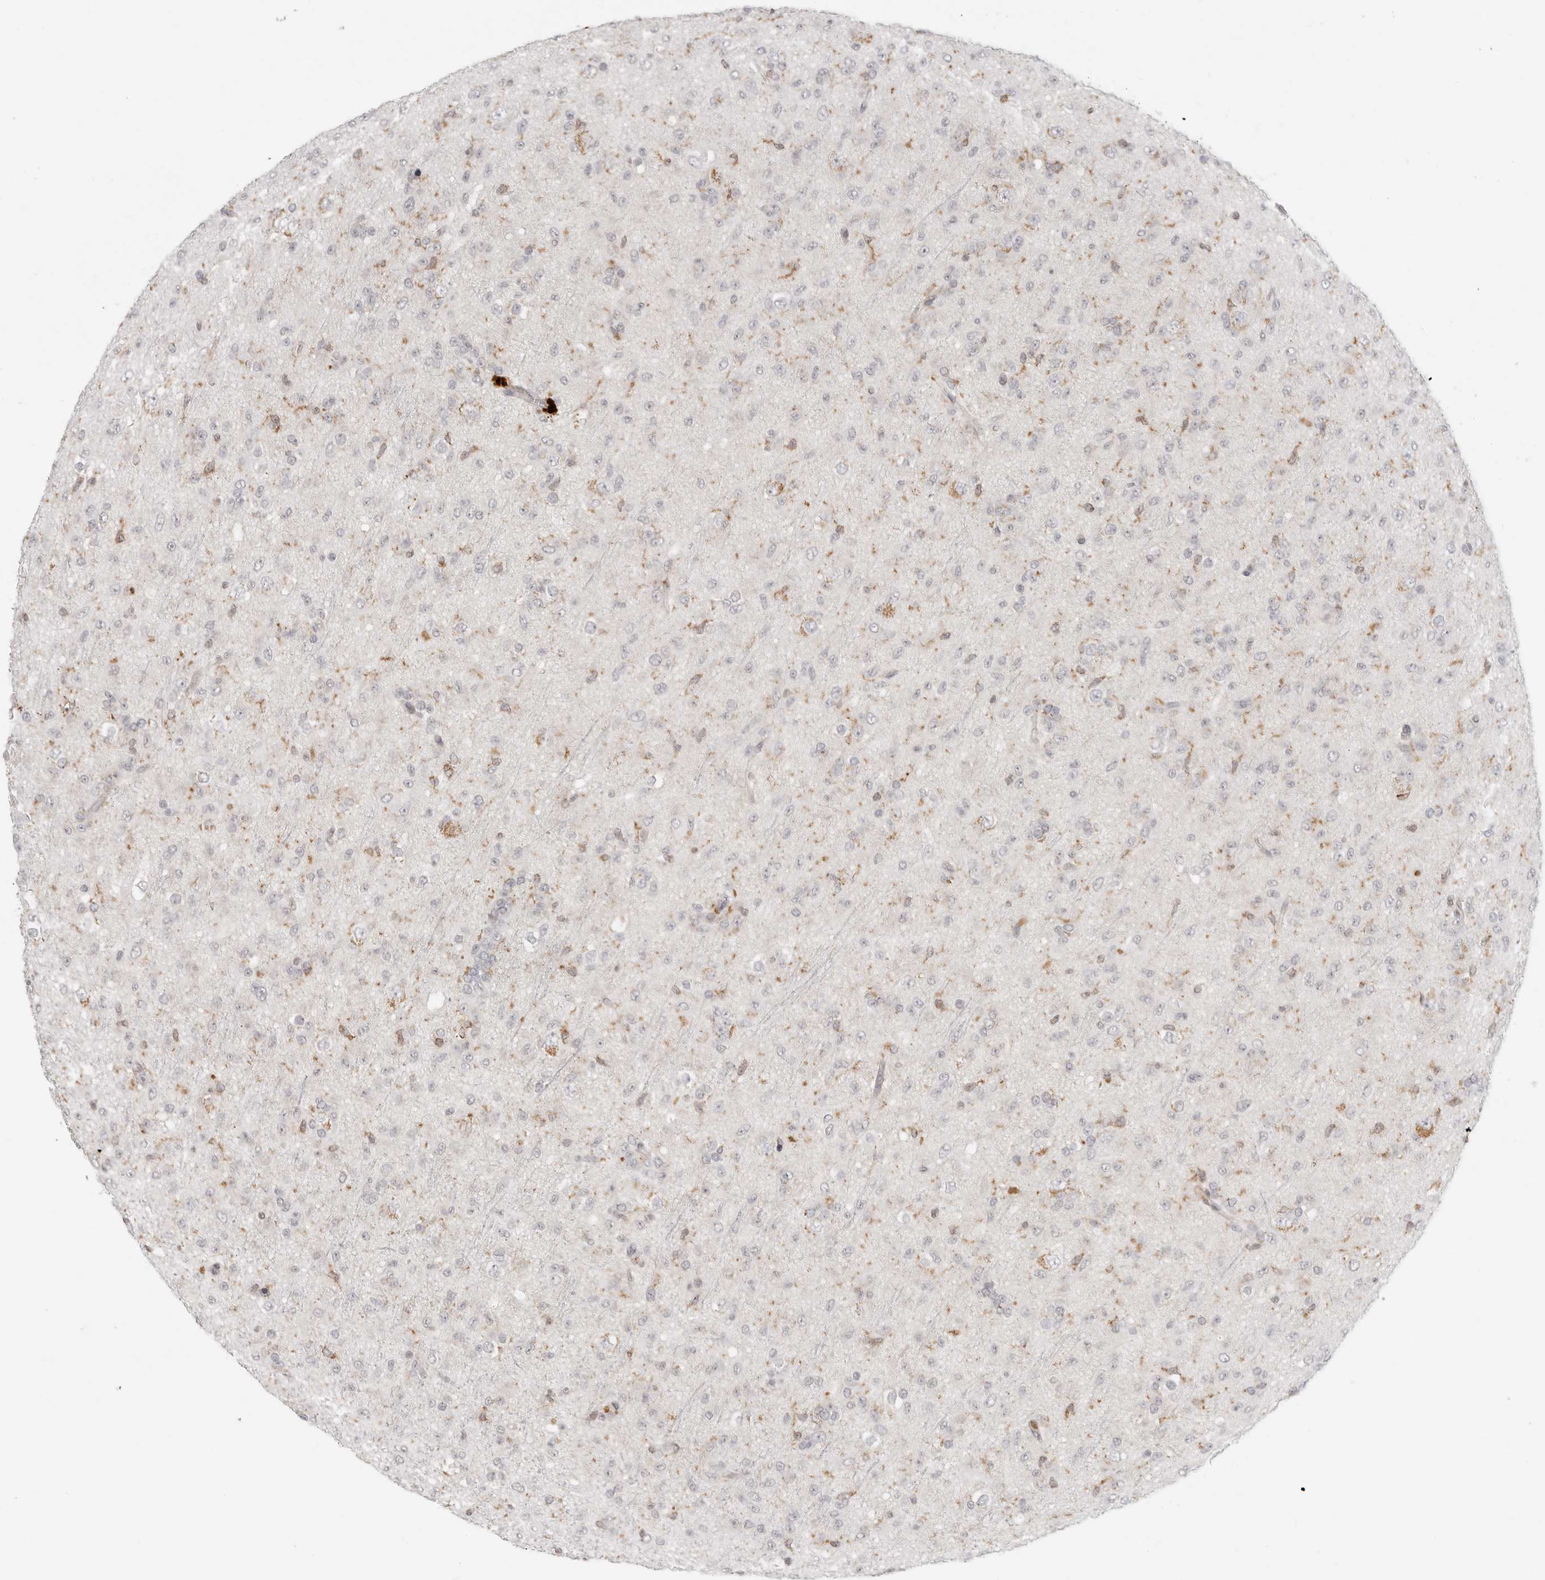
{"staining": {"intensity": "negative", "quantity": "none", "location": "none"}, "tissue": "glioma", "cell_type": "Tumor cells", "image_type": "cancer", "snomed": [{"axis": "morphology", "description": "Glioma, malignant, Low grade"}, {"axis": "topography", "description": "Brain"}], "caption": "IHC image of neoplastic tissue: human low-grade glioma (malignant) stained with DAB reveals no significant protein positivity in tumor cells.", "gene": "SH3KBP1", "patient": {"sex": "male", "age": 65}}